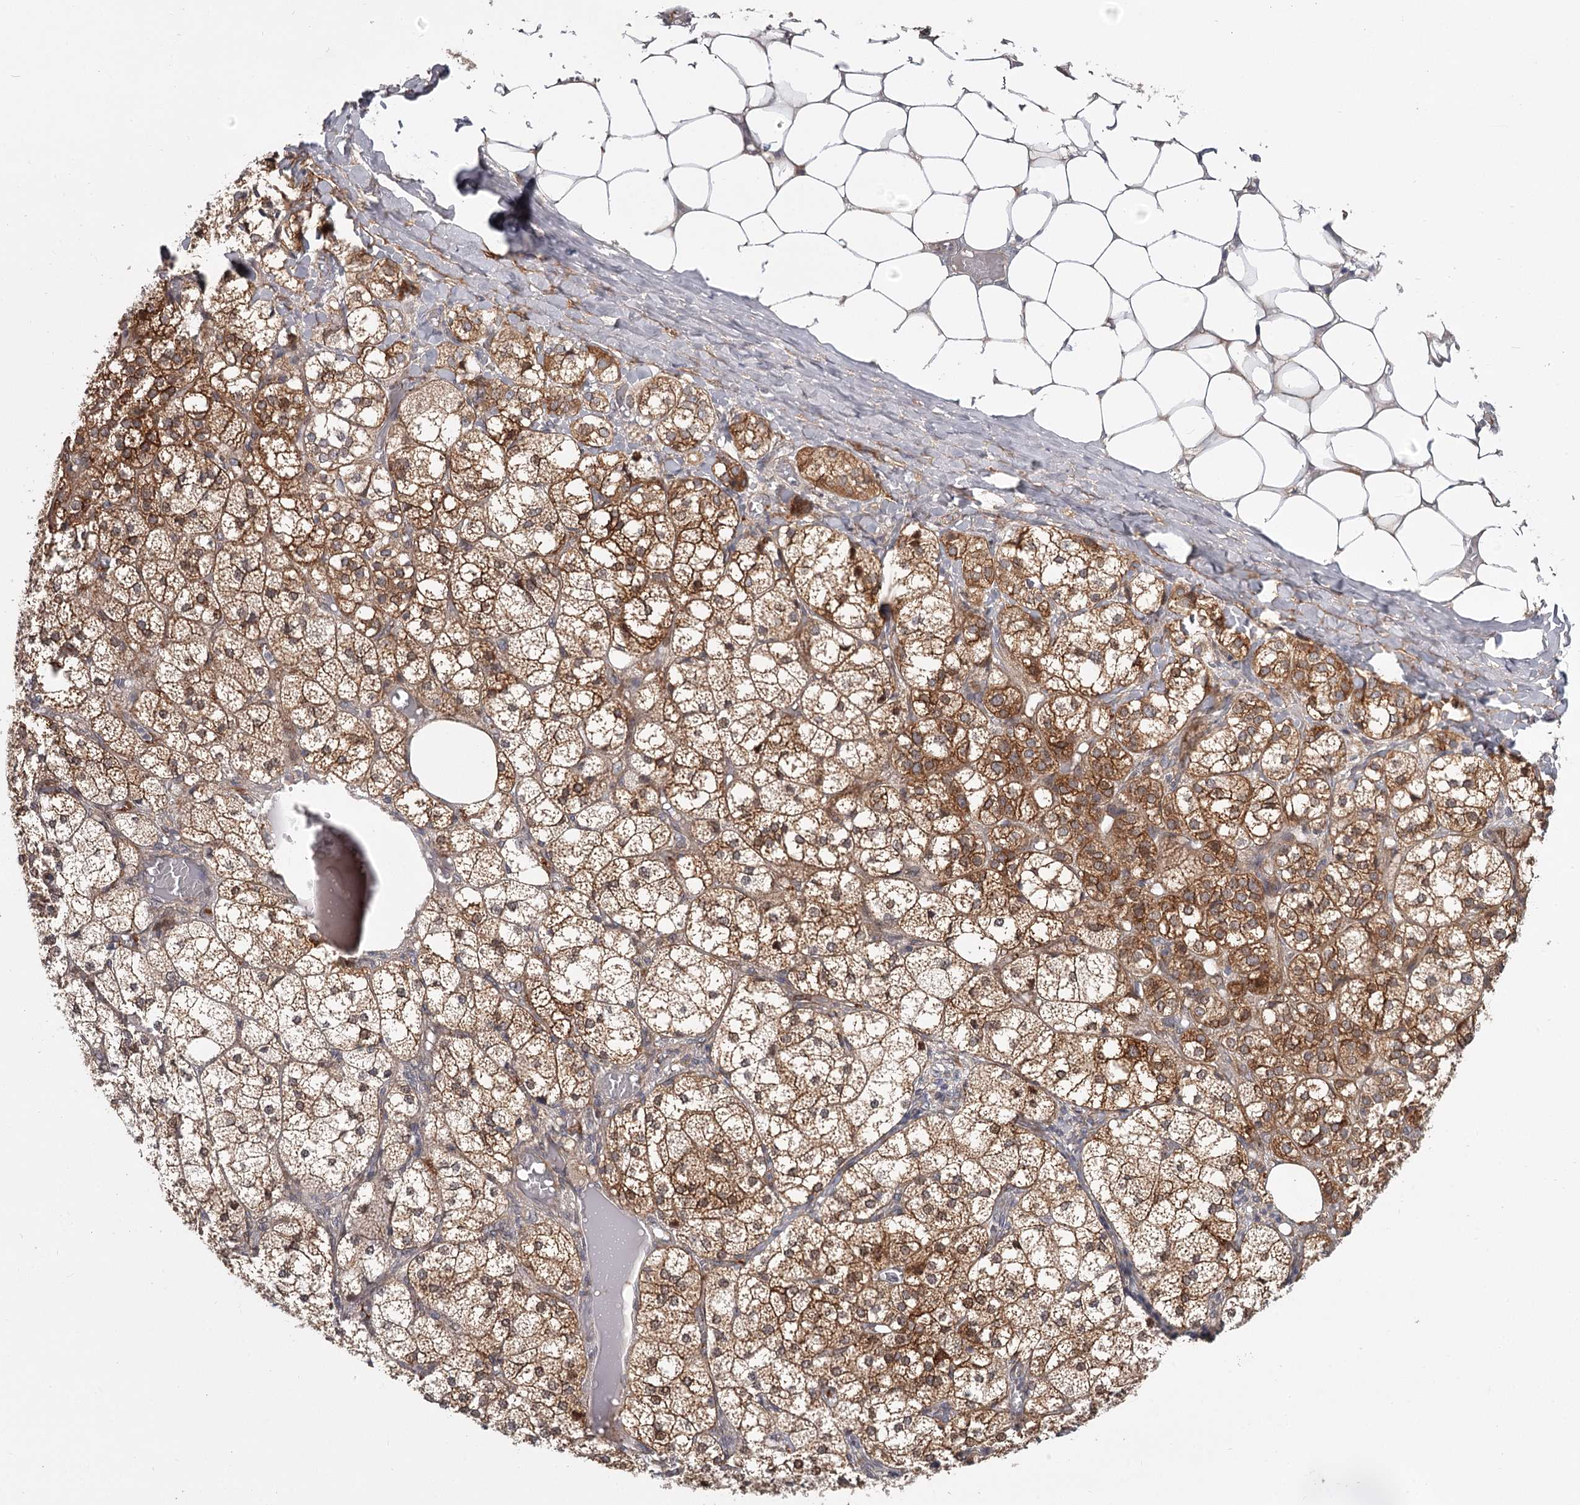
{"staining": {"intensity": "strong", "quantity": ">75%", "location": "cytoplasmic/membranous"}, "tissue": "adrenal gland", "cell_type": "Glandular cells", "image_type": "normal", "snomed": [{"axis": "morphology", "description": "Normal tissue, NOS"}, {"axis": "topography", "description": "Adrenal gland"}], "caption": "An immunohistochemistry micrograph of normal tissue is shown. Protein staining in brown highlights strong cytoplasmic/membranous positivity in adrenal gland within glandular cells. (brown staining indicates protein expression, while blue staining denotes nuclei).", "gene": "CCNG2", "patient": {"sex": "female", "age": 61}}